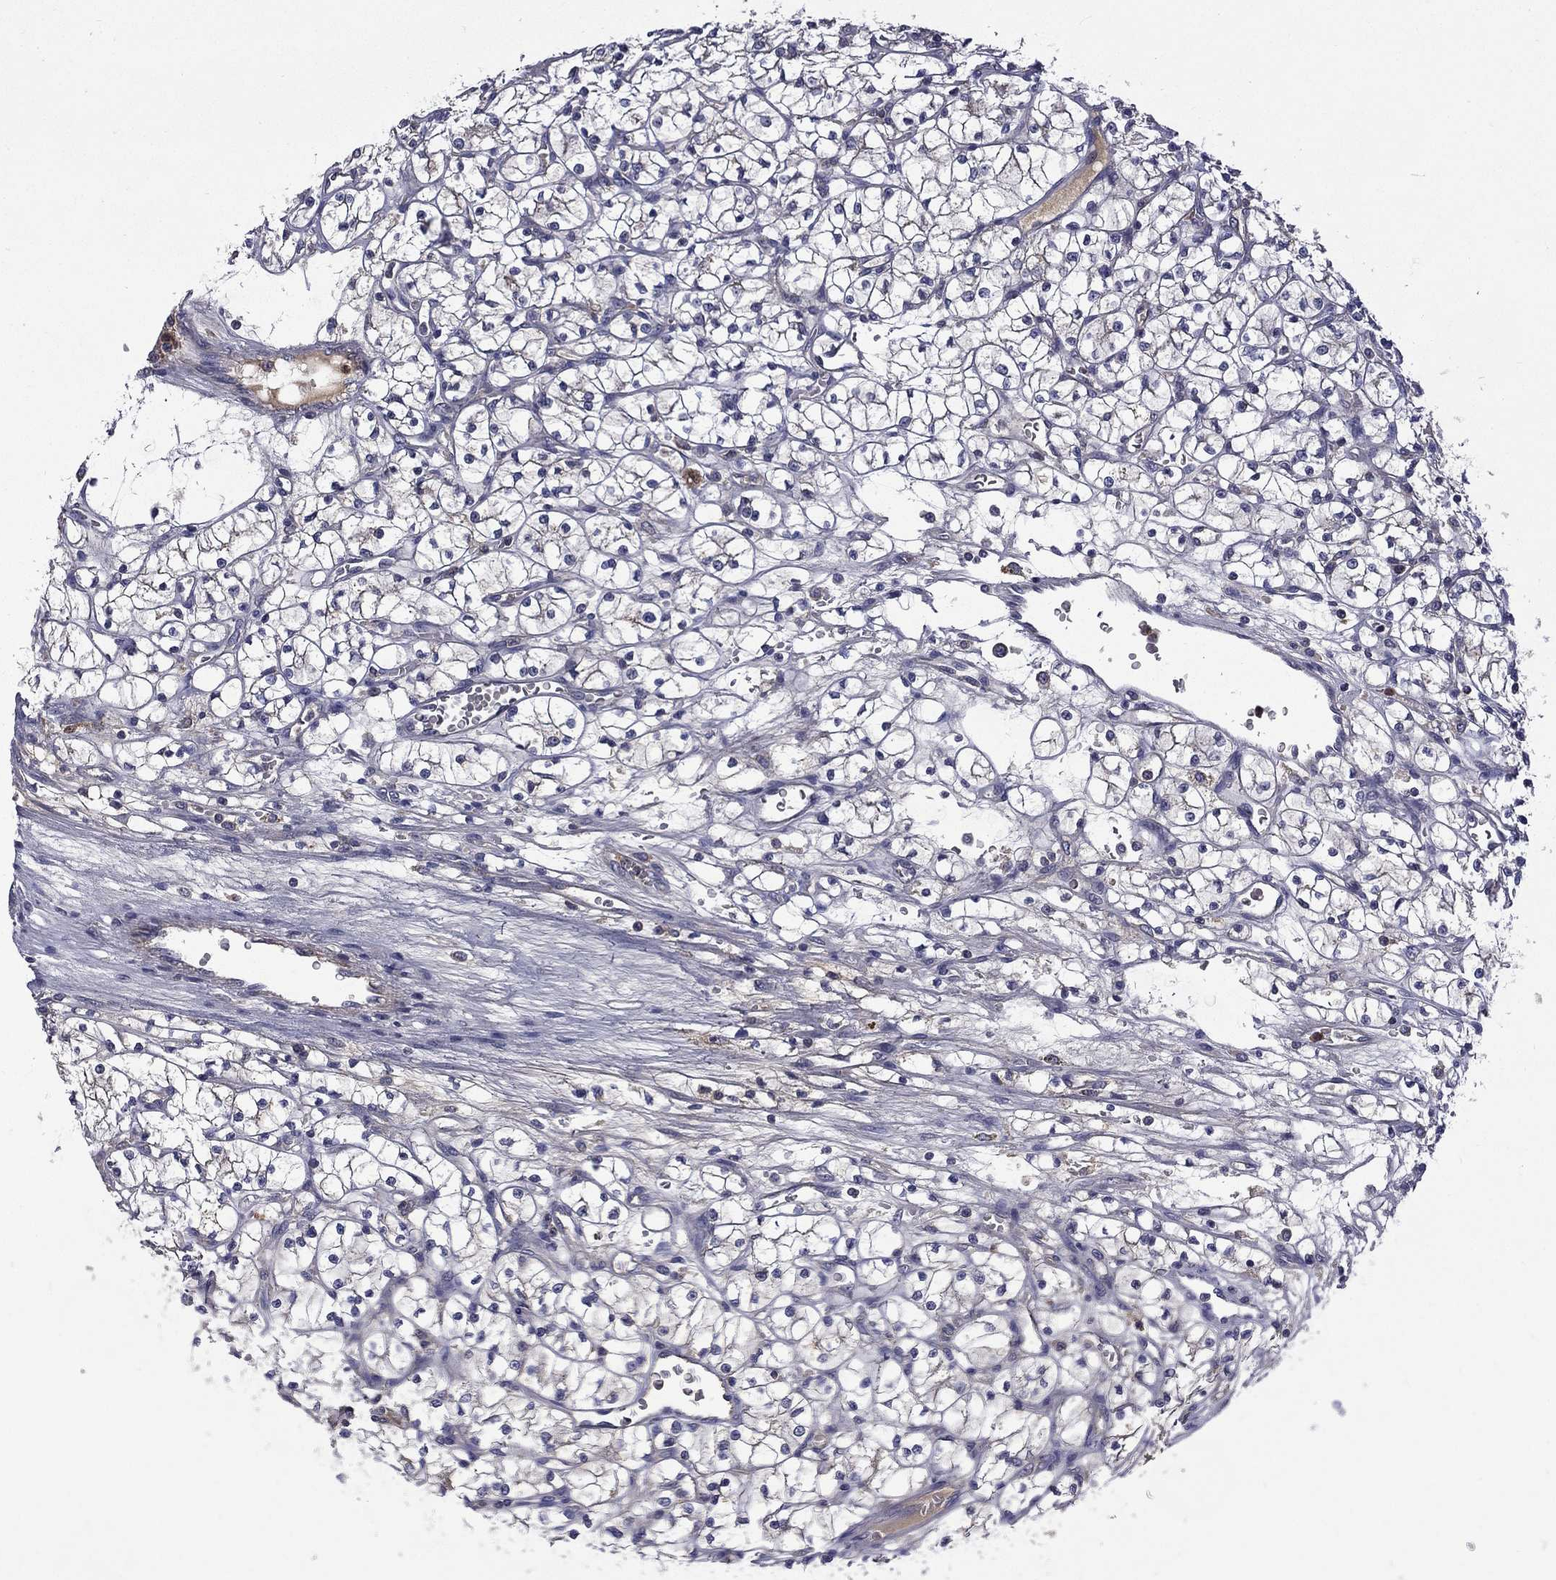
{"staining": {"intensity": "negative", "quantity": "none", "location": "none"}, "tissue": "renal cancer", "cell_type": "Tumor cells", "image_type": "cancer", "snomed": [{"axis": "morphology", "description": "Adenocarcinoma, NOS"}, {"axis": "topography", "description": "Kidney"}], "caption": "This is an immunohistochemistry (IHC) micrograph of human renal cancer (adenocarcinoma). There is no positivity in tumor cells.", "gene": "CEACAM7", "patient": {"sex": "female", "age": 64}}